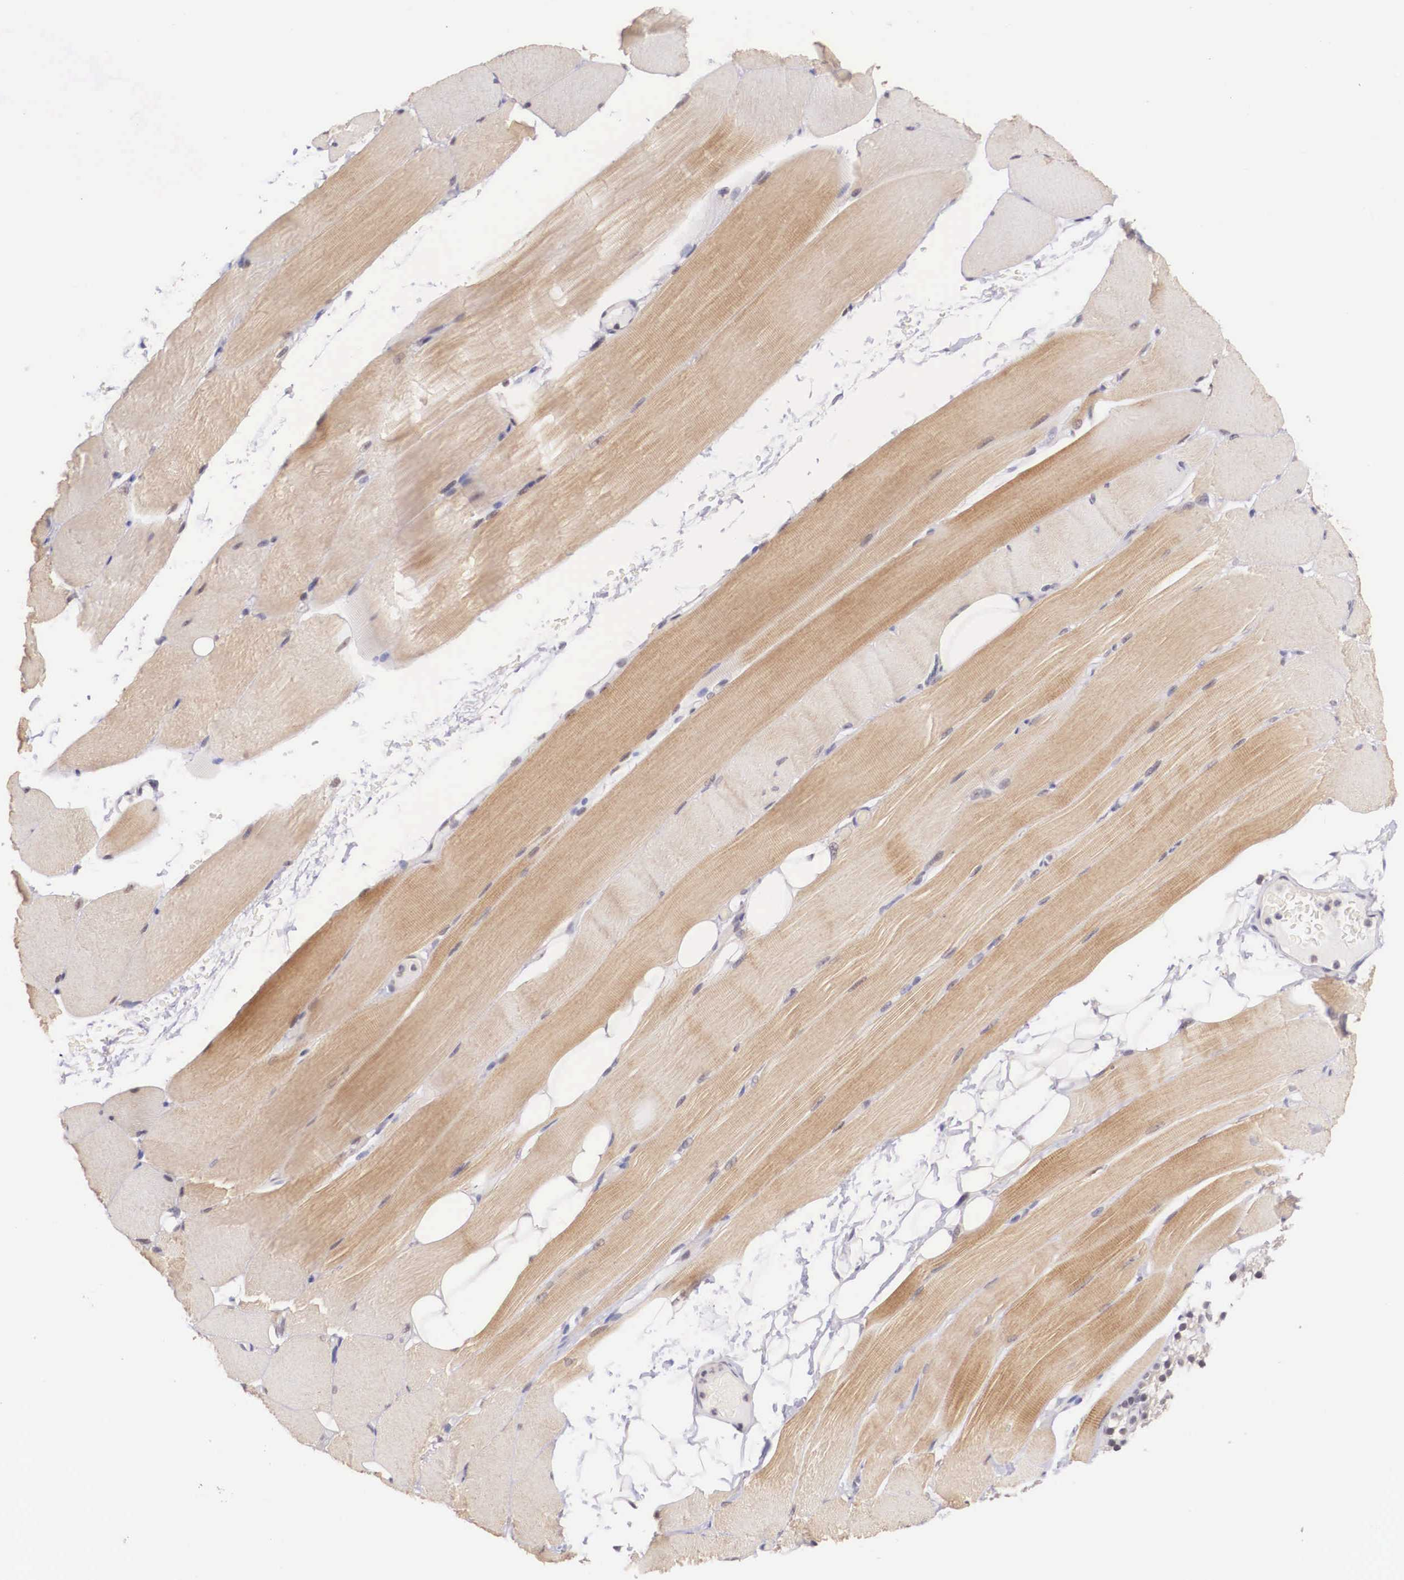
{"staining": {"intensity": "weak", "quantity": ">75%", "location": "cytoplasmic/membranous"}, "tissue": "skeletal muscle", "cell_type": "Myocytes", "image_type": "normal", "snomed": [{"axis": "morphology", "description": "Normal tissue, NOS"}, {"axis": "topography", "description": "Skeletal muscle"}, {"axis": "topography", "description": "Parathyroid gland"}], "caption": "Skeletal muscle stained with DAB immunohistochemistry reveals low levels of weak cytoplasmic/membranous positivity in approximately >75% of myocytes.", "gene": "ZNF275", "patient": {"sex": "female", "age": 37}}